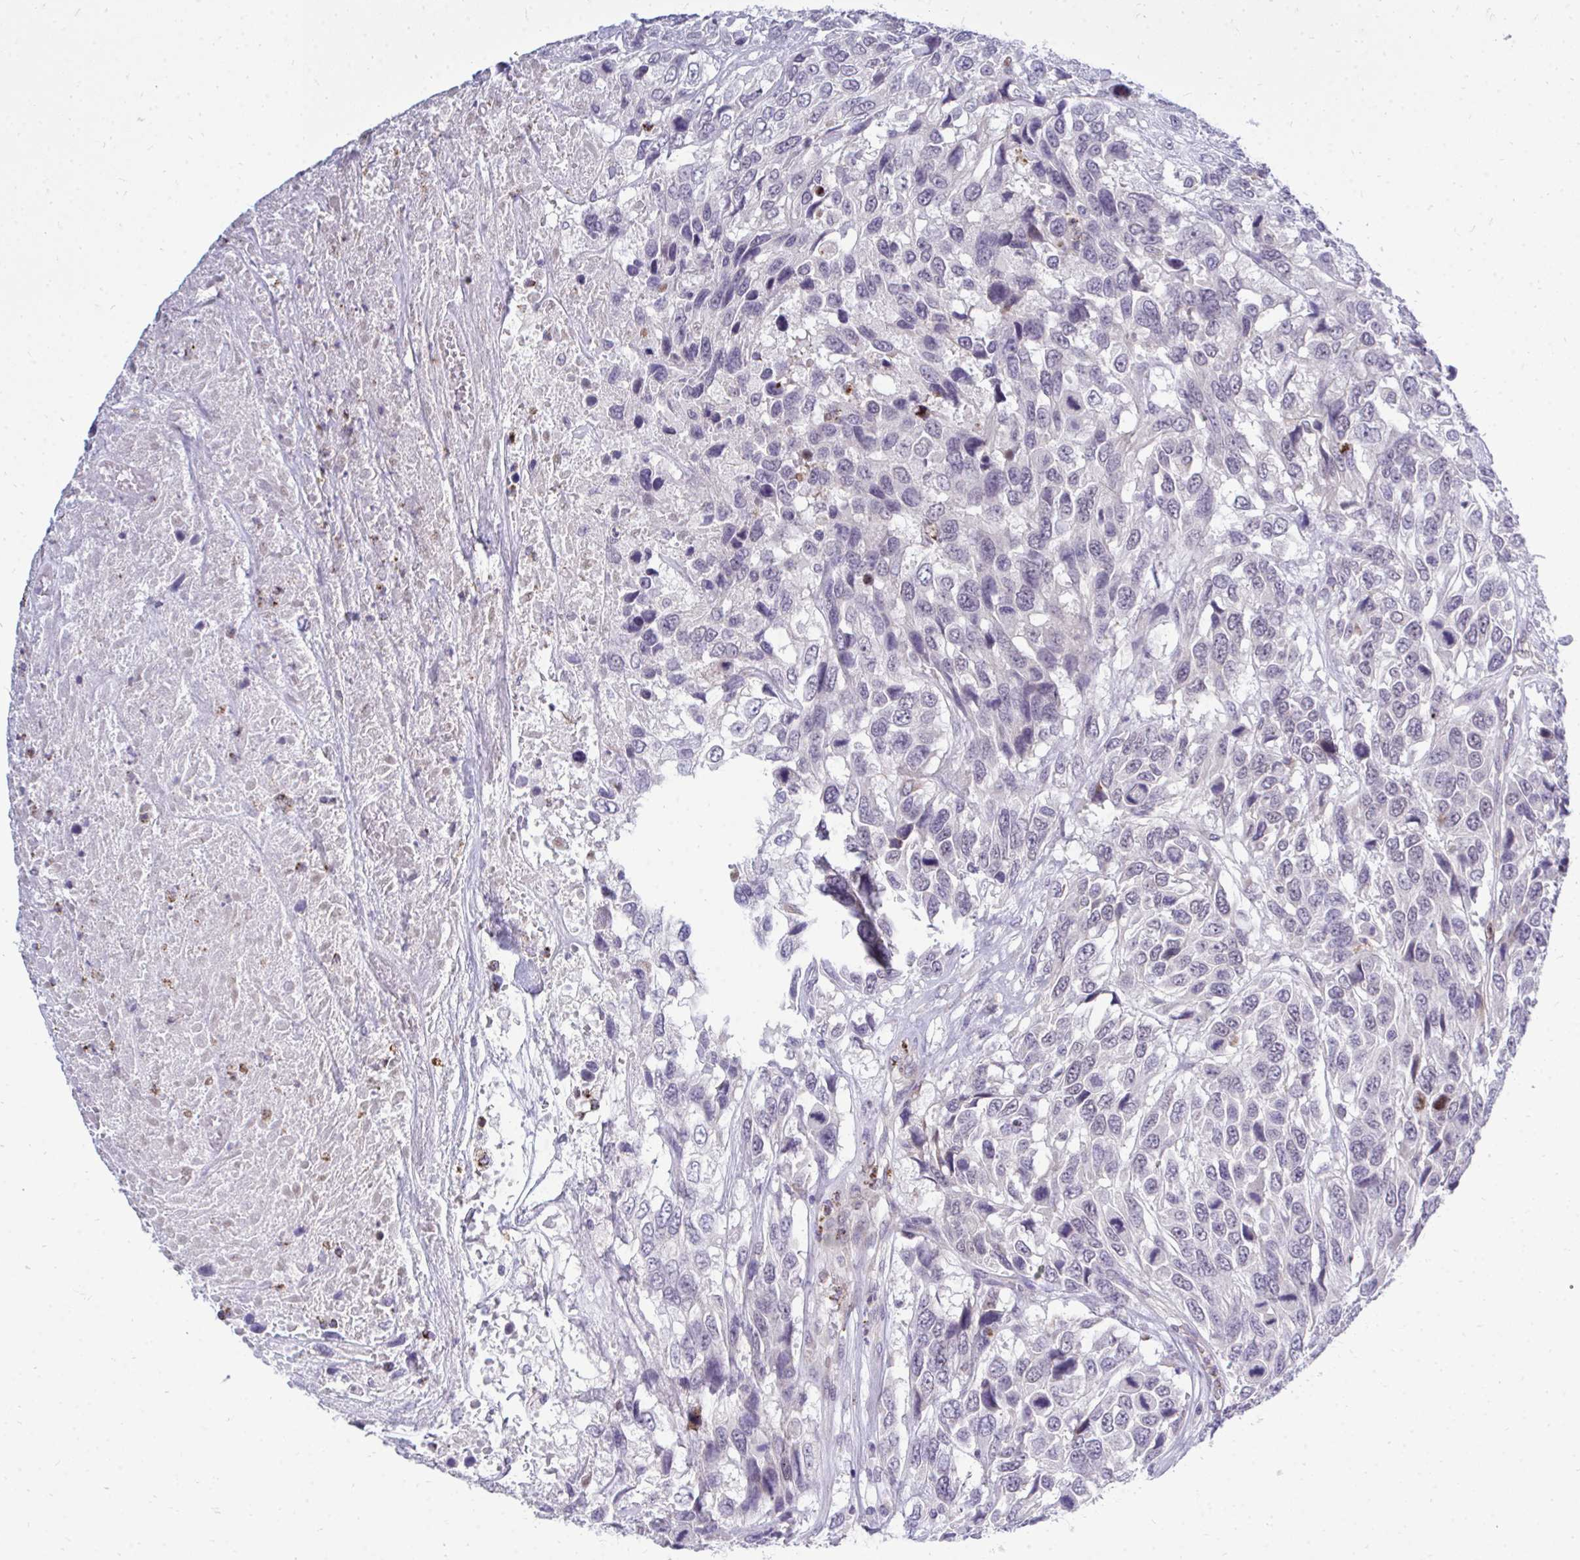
{"staining": {"intensity": "negative", "quantity": "none", "location": "none"}, "tissue": "urothelial cancer", "cell_type": "Tumor cells", "image_type": "cancer", "snomed": [{"axis": "morphology", "description": "Urothelial carcinoma, High grade"}, {"axis": "topography", "description": "Urinary bladder"}], "caption": "The immunohistochemistry micrograph has no significant staining in tumor cells of urothelial carcinoma (high-grade) tissue.", "gene": "ACSL5", "patient": {"sex": "female", "age": 70}}